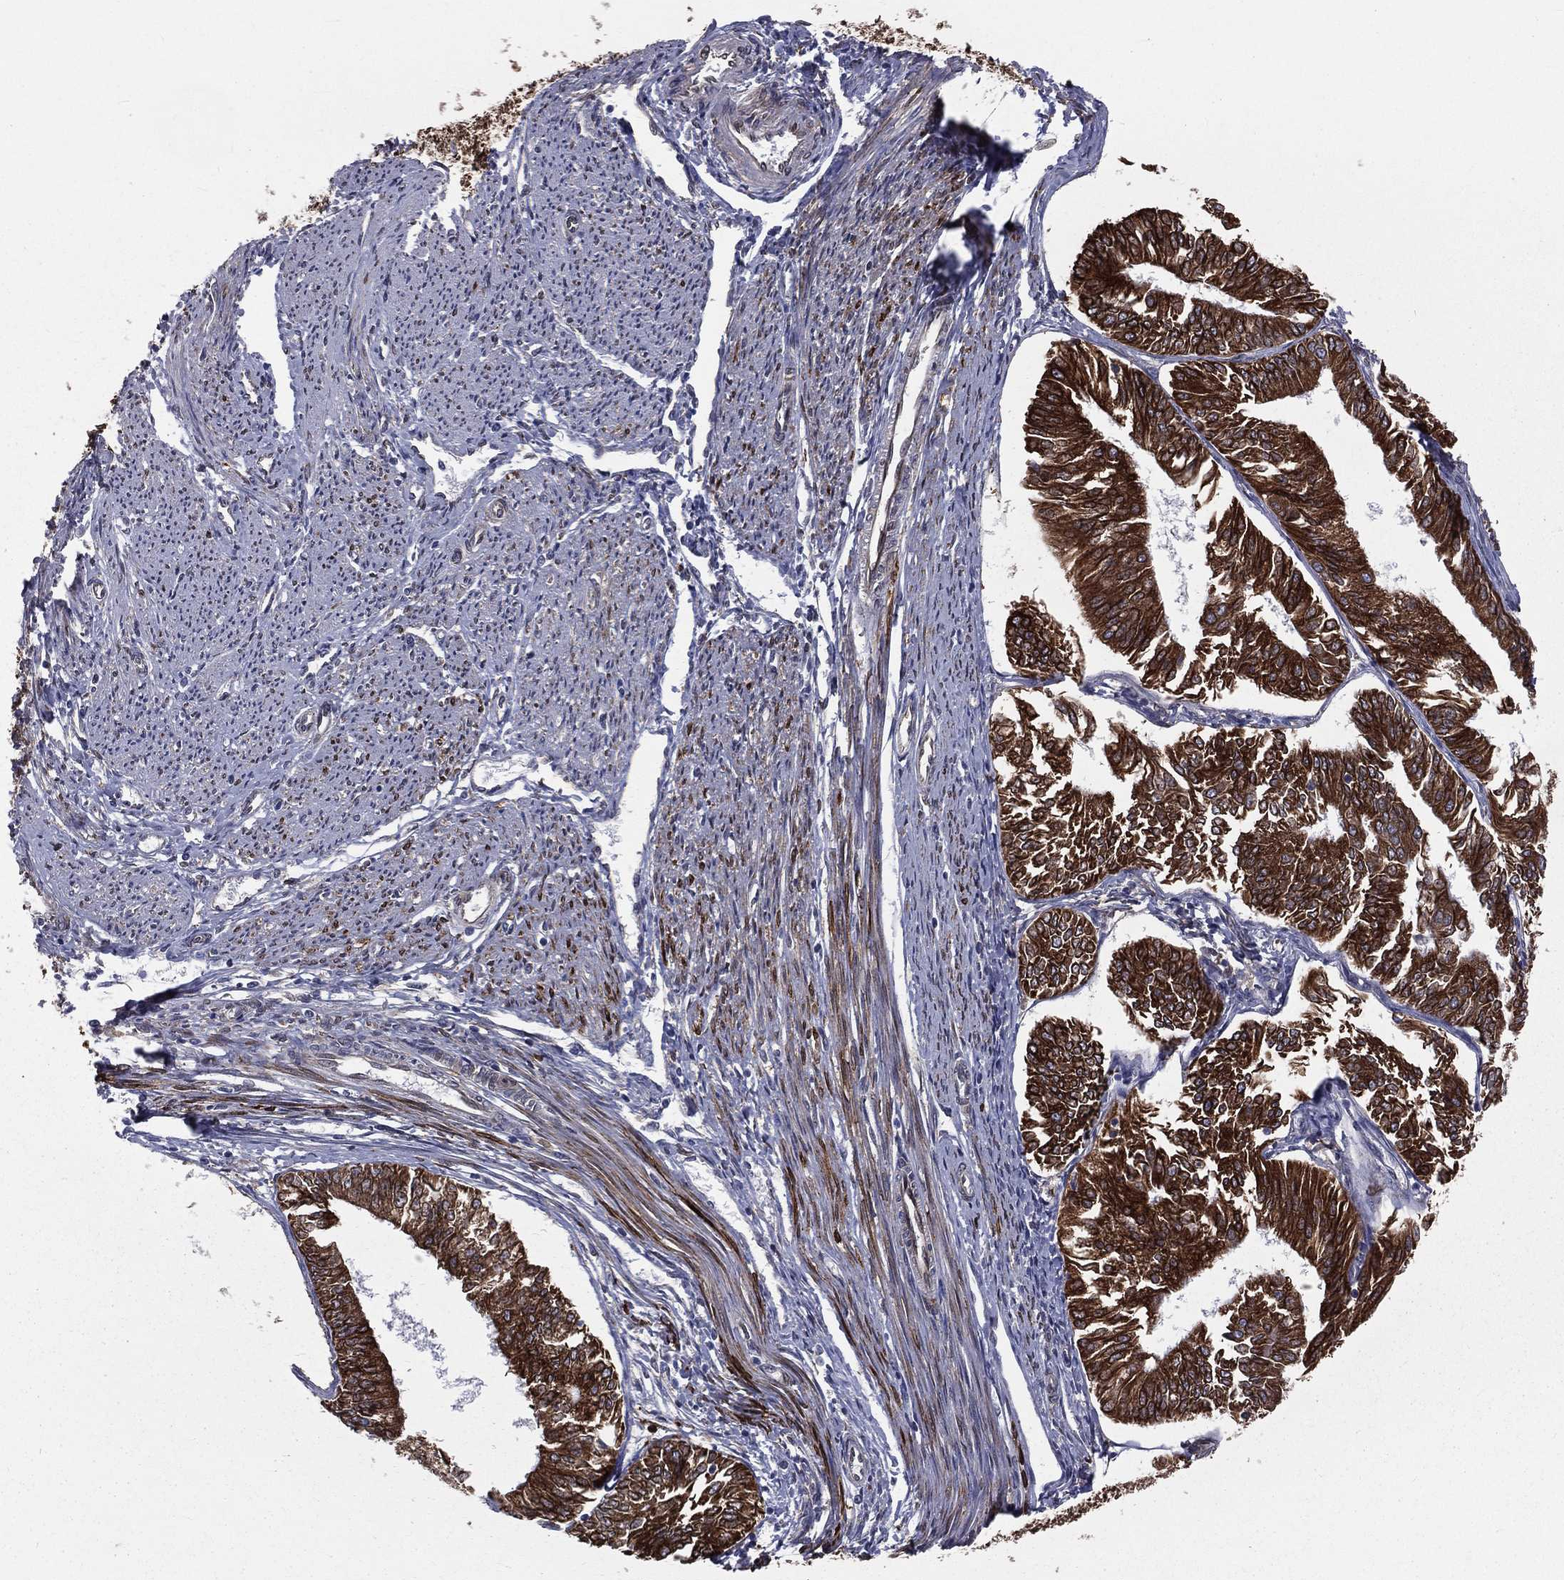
{"staining": {"intensity": "strong", "quantity": ">75%", "location": "cytoplasmic/membranous"}, "tissue": "endometrial cancer", "cell_type": "Tumor cells", "image_type": "cancer", "snomed": [{"axis": "morphology", "description": "Adenocarcinoma, NOS"}, {"axis": "topography", "description": "Endometrium"}], "caption": "A histopathology image of human endometrial cancer stained for a protein displays strong cytoplasmic/membranous brown staining in tumor cells.", "gene": "PGRMC1", "patient": {"sex": "female", "age": 58}}